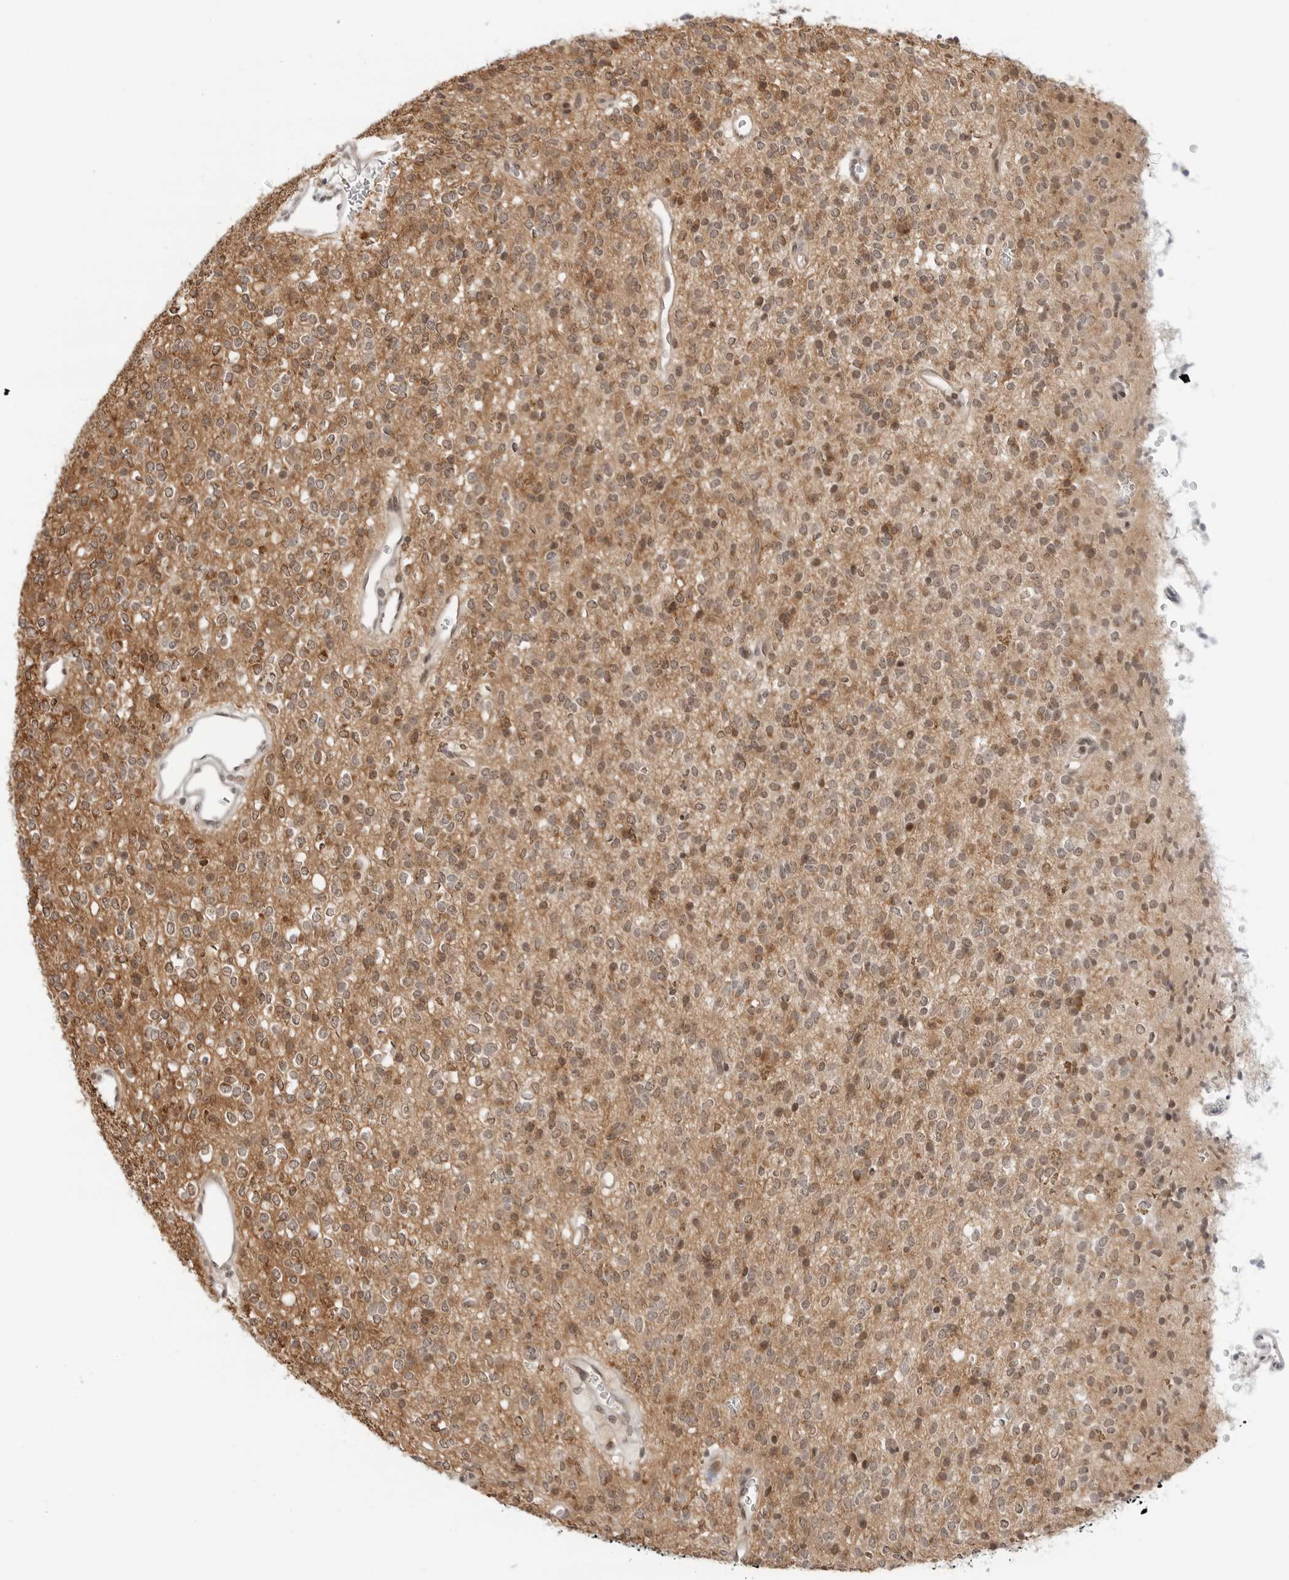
{"staining": {"intensity": "moderate", "quantity": "25%-75%", "location": "cytoplasmic/membranous"}, "tissue": "glioma", "cell_type": "Tumor cells", "image_type": "cancer", "snomed": [{"axis": "morphology", "description": "Glioma, malignant, High grade"}, {"axis": "topography", "description": "Brain"}], "caption": "Brown immunohistochemical staining in glioma exhibits moderate cytoplasmic/membranous positivity in approximately 25%-75% of tumor cells. The protein is shown in brown color, while the nuclei are stained blue.", "gene": "POLR3GL", "patient": {"sex": "male", "age": 34}}